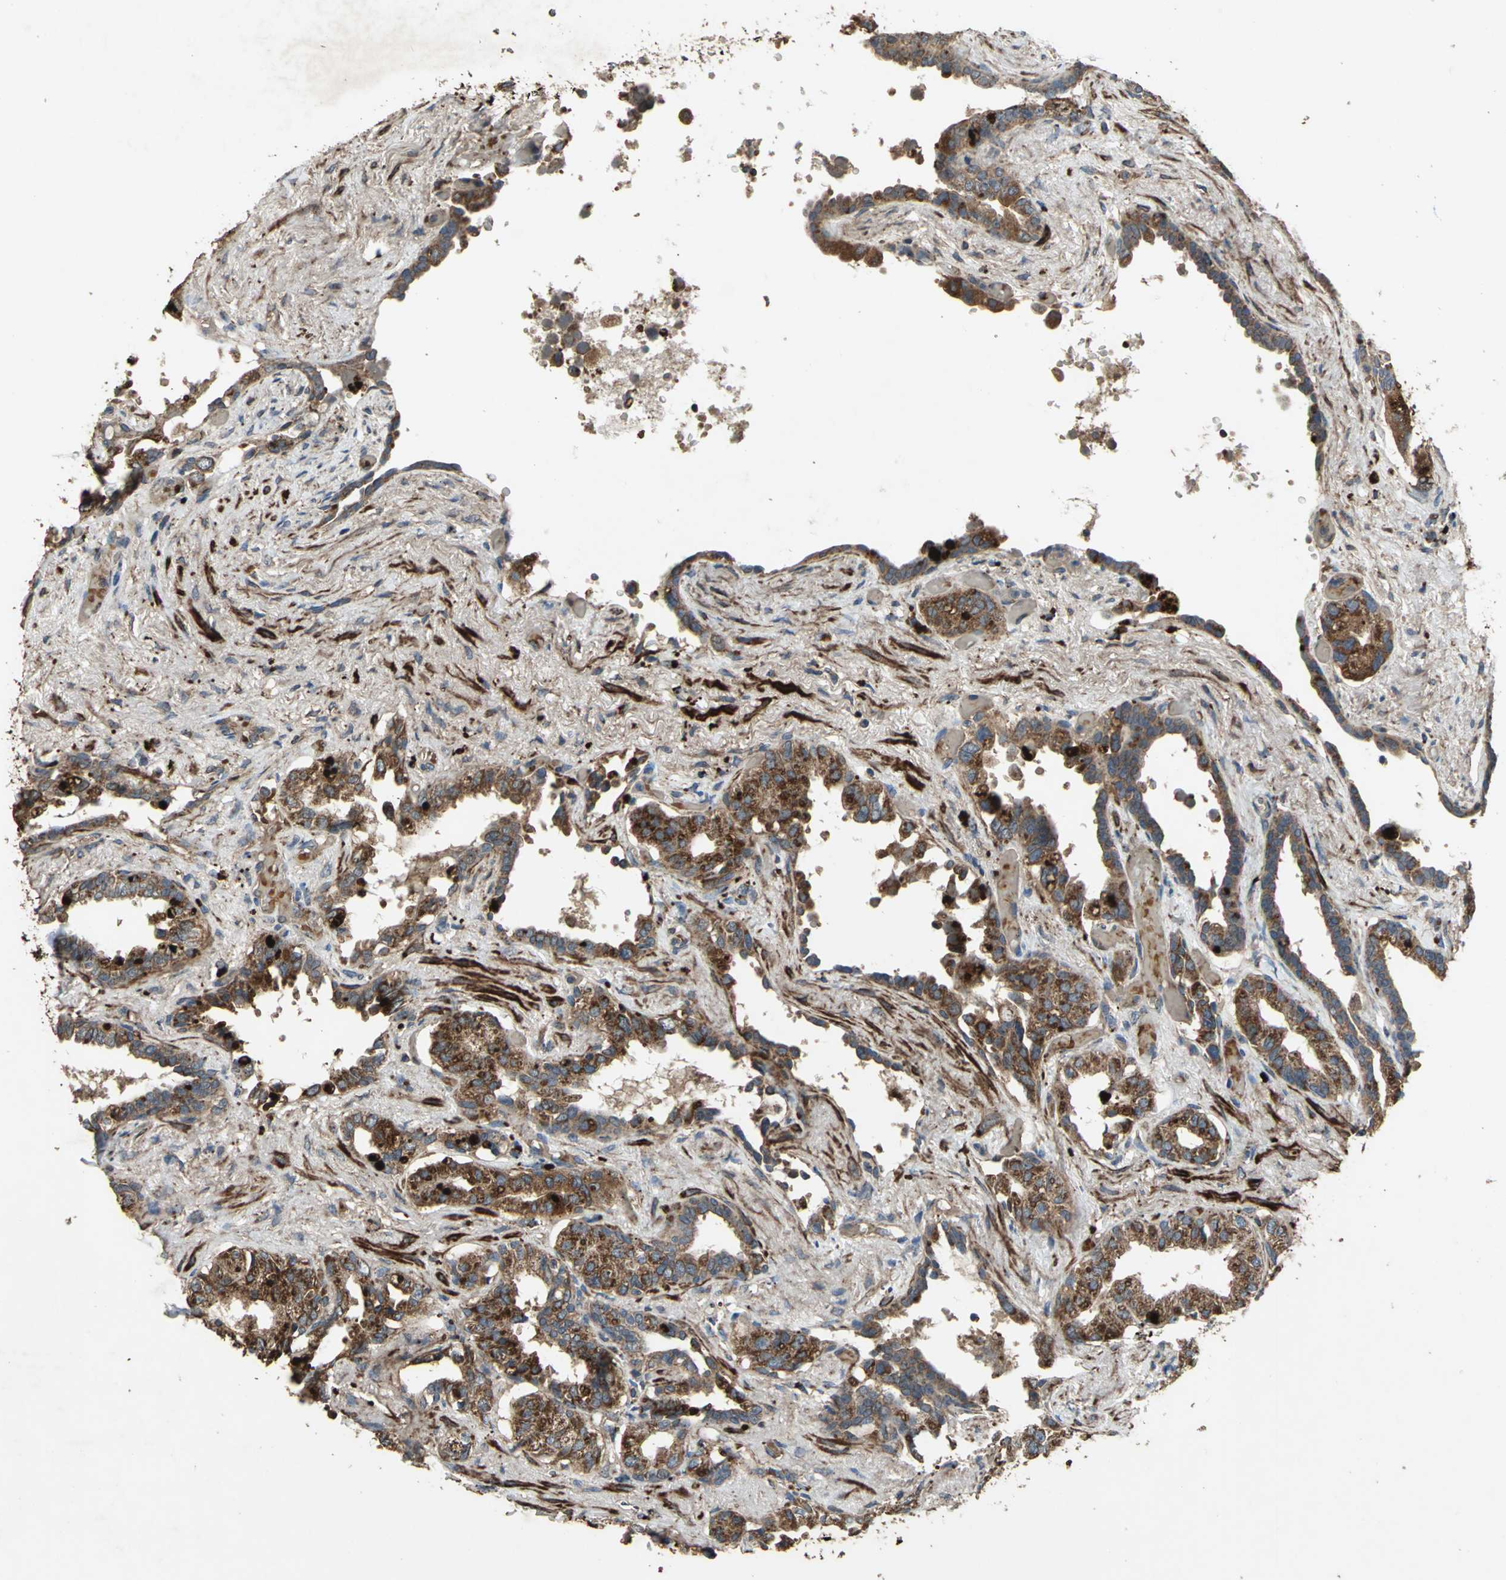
{"staining": {"intensity": "strong", "quantity": ">75%", "location": "cytoplasmic/membranous"}, "tissue": "seminal vesicle", "cell_type": "Glandular cells", "image_type": "normal", "snomed": [{"axis": "morphology", "description": "Normal tissue, NOS"}, {"axis": "topography", "description": "Seminal veicle"}], "caption": "Protein expression analysis of unremarkable seminal vesicle displays strong cytoplasmic/membranous expression in about >75% of glandular cells.", "gene": "POLRMT", "patient": {"sex": "male", "age": 61}}